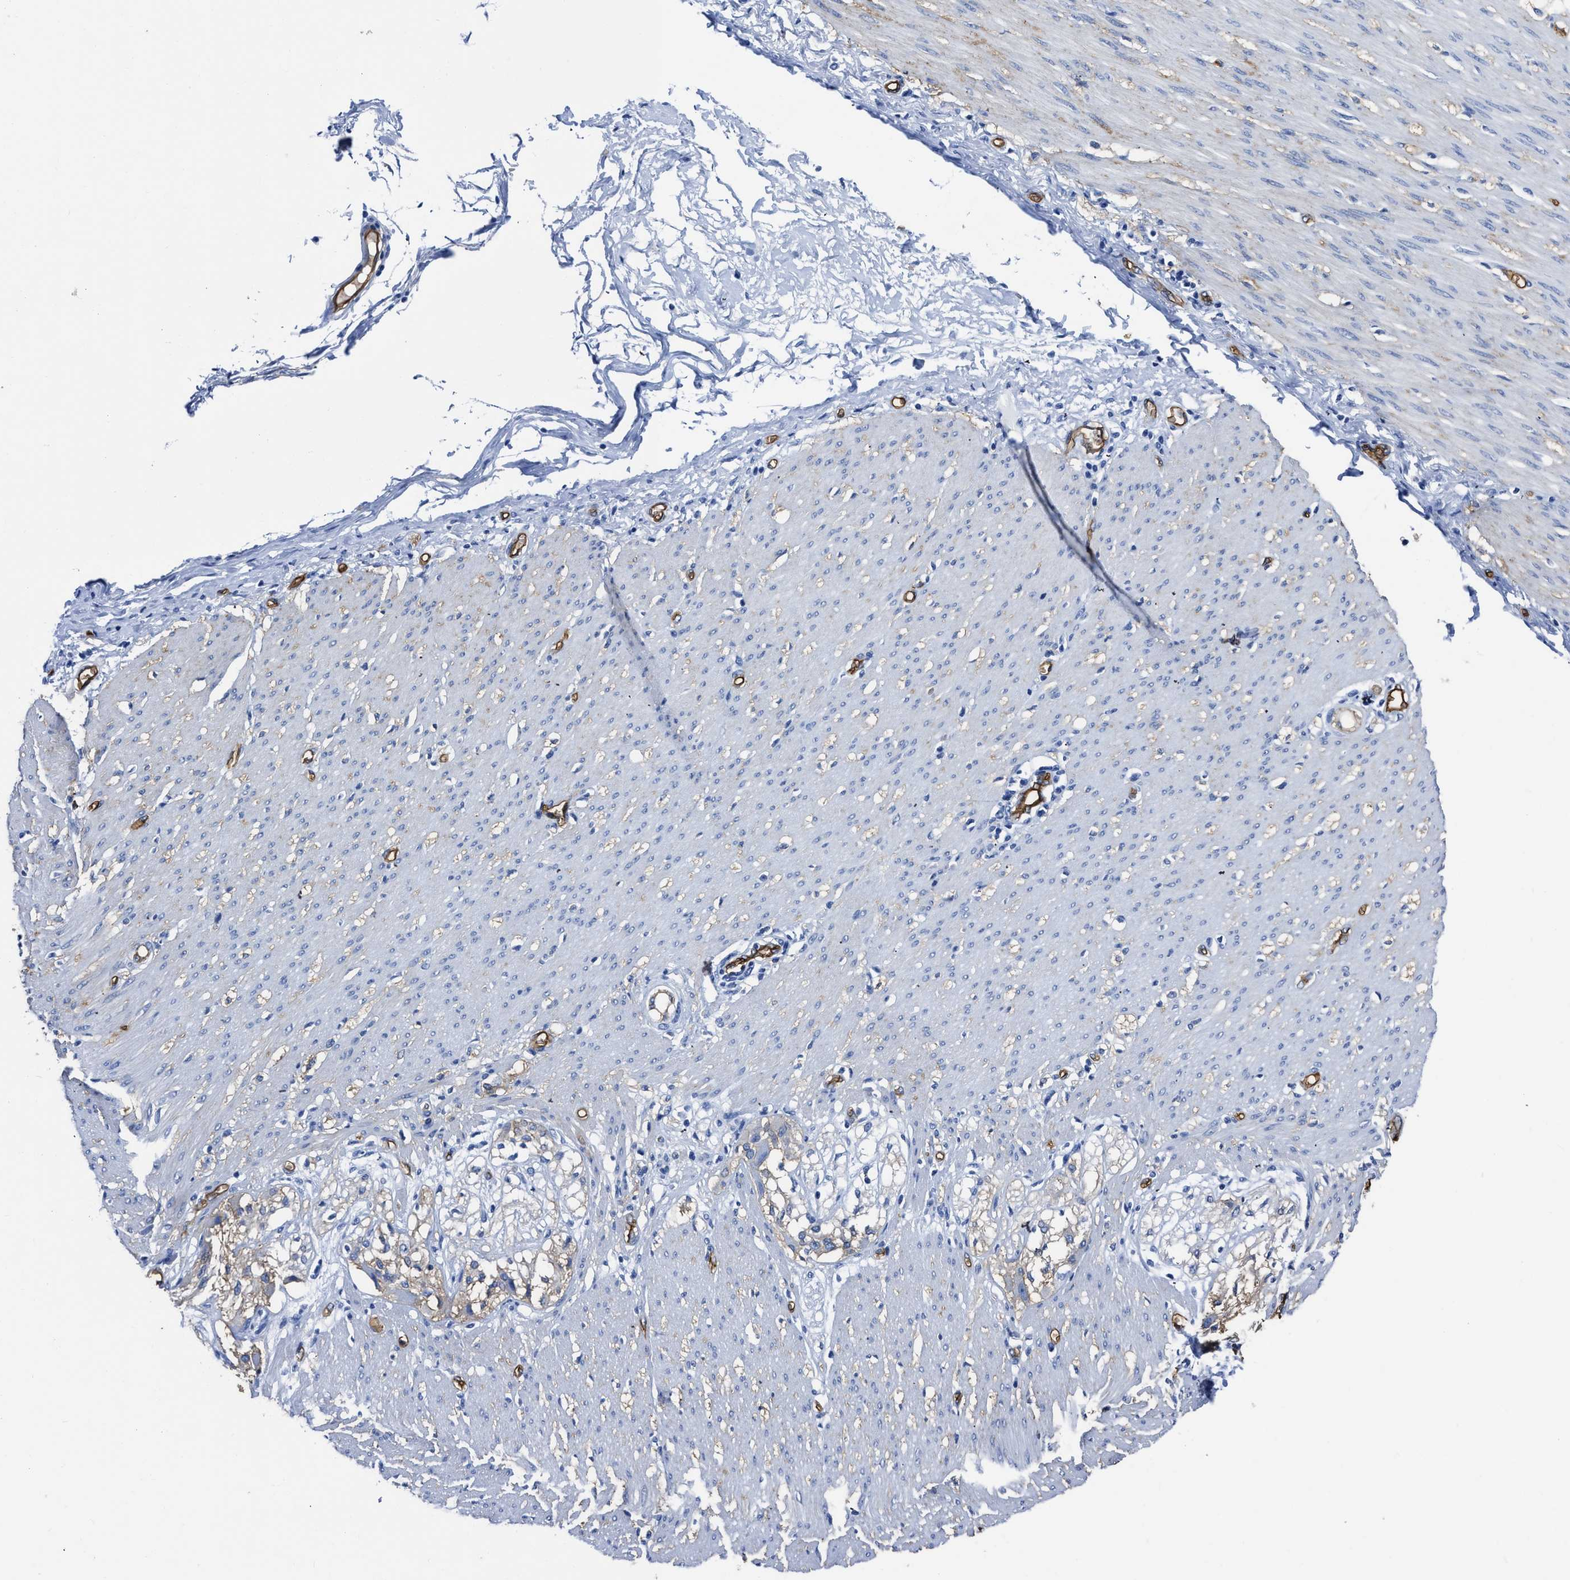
{"staining": {"intensity": "negative", "quantity": "none", "location": "none"}, "tissue": "adipose tissue", "cell_type": "Adipocytes", "image_type": "normal", "snomed": [{"axis": "morphology", "description": "Normal tissue, NOS"}, {"axis": "morphology", "description": "Adenocarcinoma, NOS"}, {"axis": "topography", "description": "Colon"}, {"axis": "topography", "description": "Peripheral nerve tissue"}], "caption": "DAB immunohistochemical staining of benign adipose tissue shows no significant expression in adipocytes.", "gene": "AQP1", "patient": {"sex": "male", "age": 14}}